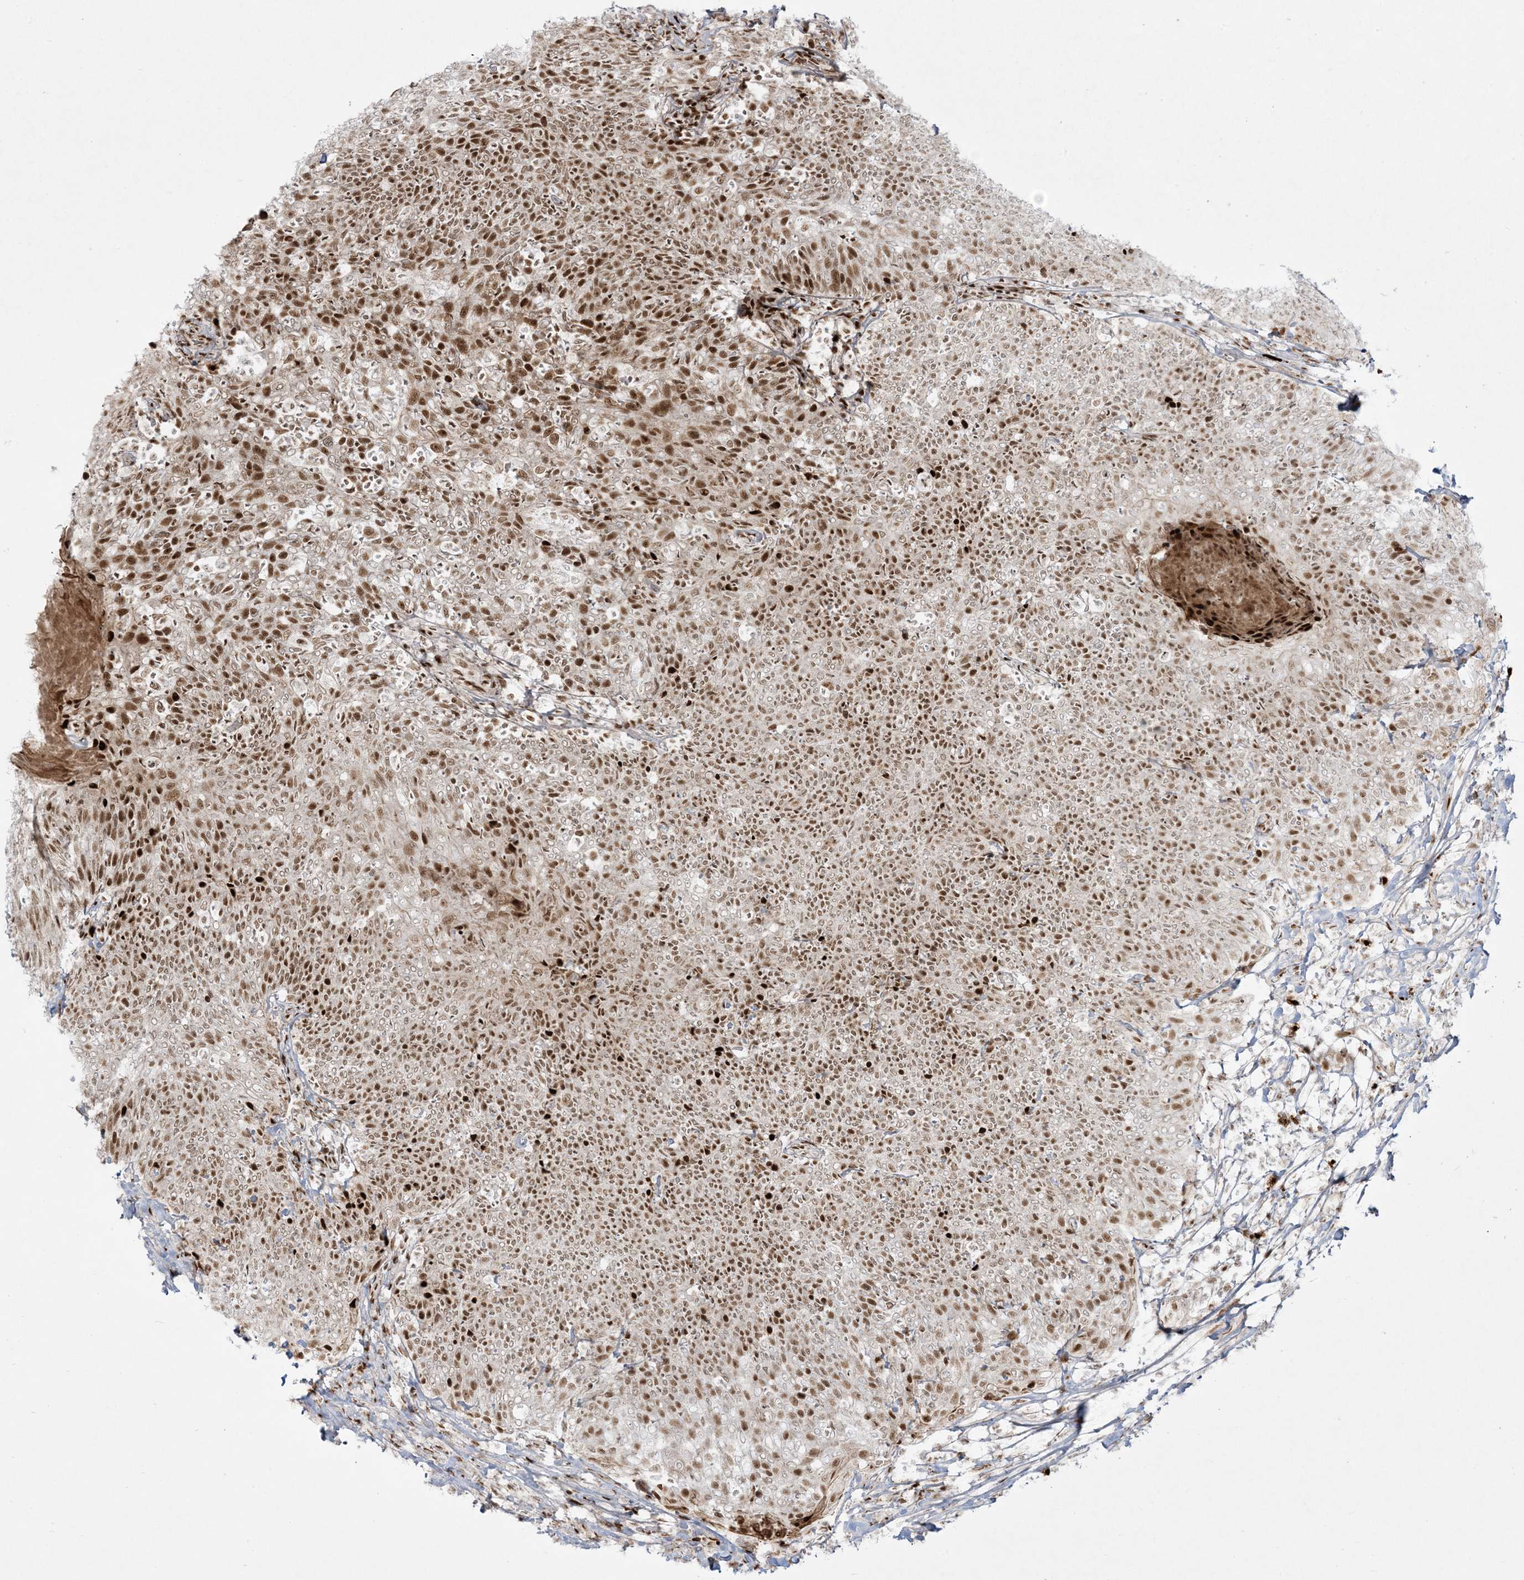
{"staining": {"intensity": "moderate", "quantity": "25%-75%", "location": "nuclear"}, "tissue": "head and neck cancer", "cell_type": "Tumor cells", "image_type": "cancer", "snomed": [{"axis": "morphology", "description": "Squamous cell carcinoma, NOS"}, {"axis": "morphology", "description": "Squamous cell carcinoma, metastatic, NOS"}, {"axis": "topography", "description": "Lymph node"}, {"axis": "topography", "description": "Head-Neck"}], "caption": "Immunohistochemical staining of human head and neck cancer displays medium levels of moderate nuclear staining in approximately 25%-75% of tumor cells.", "gene": "RBM10", "patient": {"sex": "male", "age": 62}}